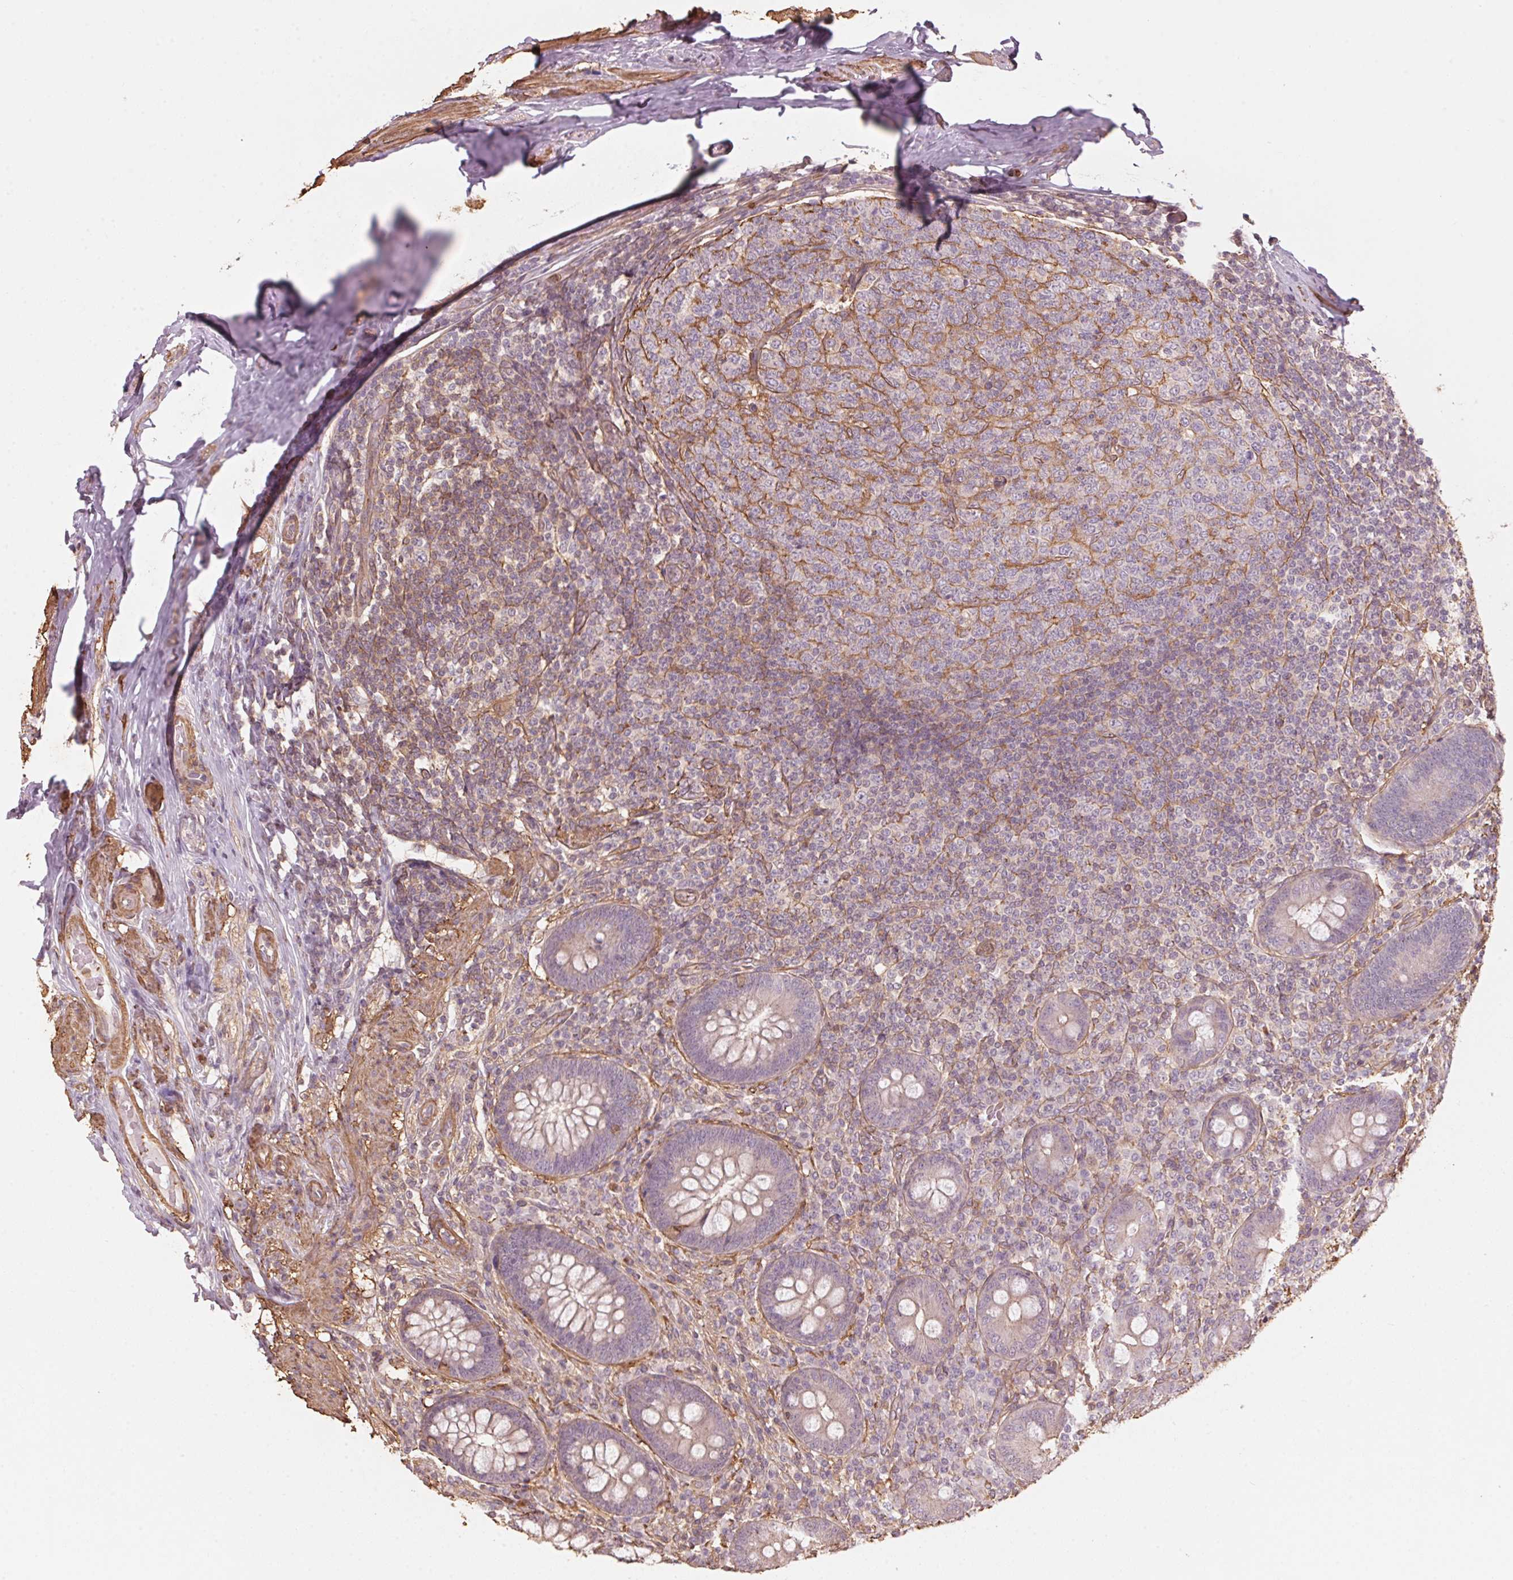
{"staining": {"intensity": "weak", "quantity": "<25%", "location": "cytoplasmic/membranous"}, "tissue": "appendix", "cell_type": "Glandular cells", "image_type": "normal", "snomed": [{"axis": "morphology", "description": "Normal tissue, NOS"}, {"axis": "topography", "description": "Appendix"}], "caption": "There is no significant staining in glandular cells of appendix.", "gene": "QDPR", "patient": {"sex": "male", "age": 71}}